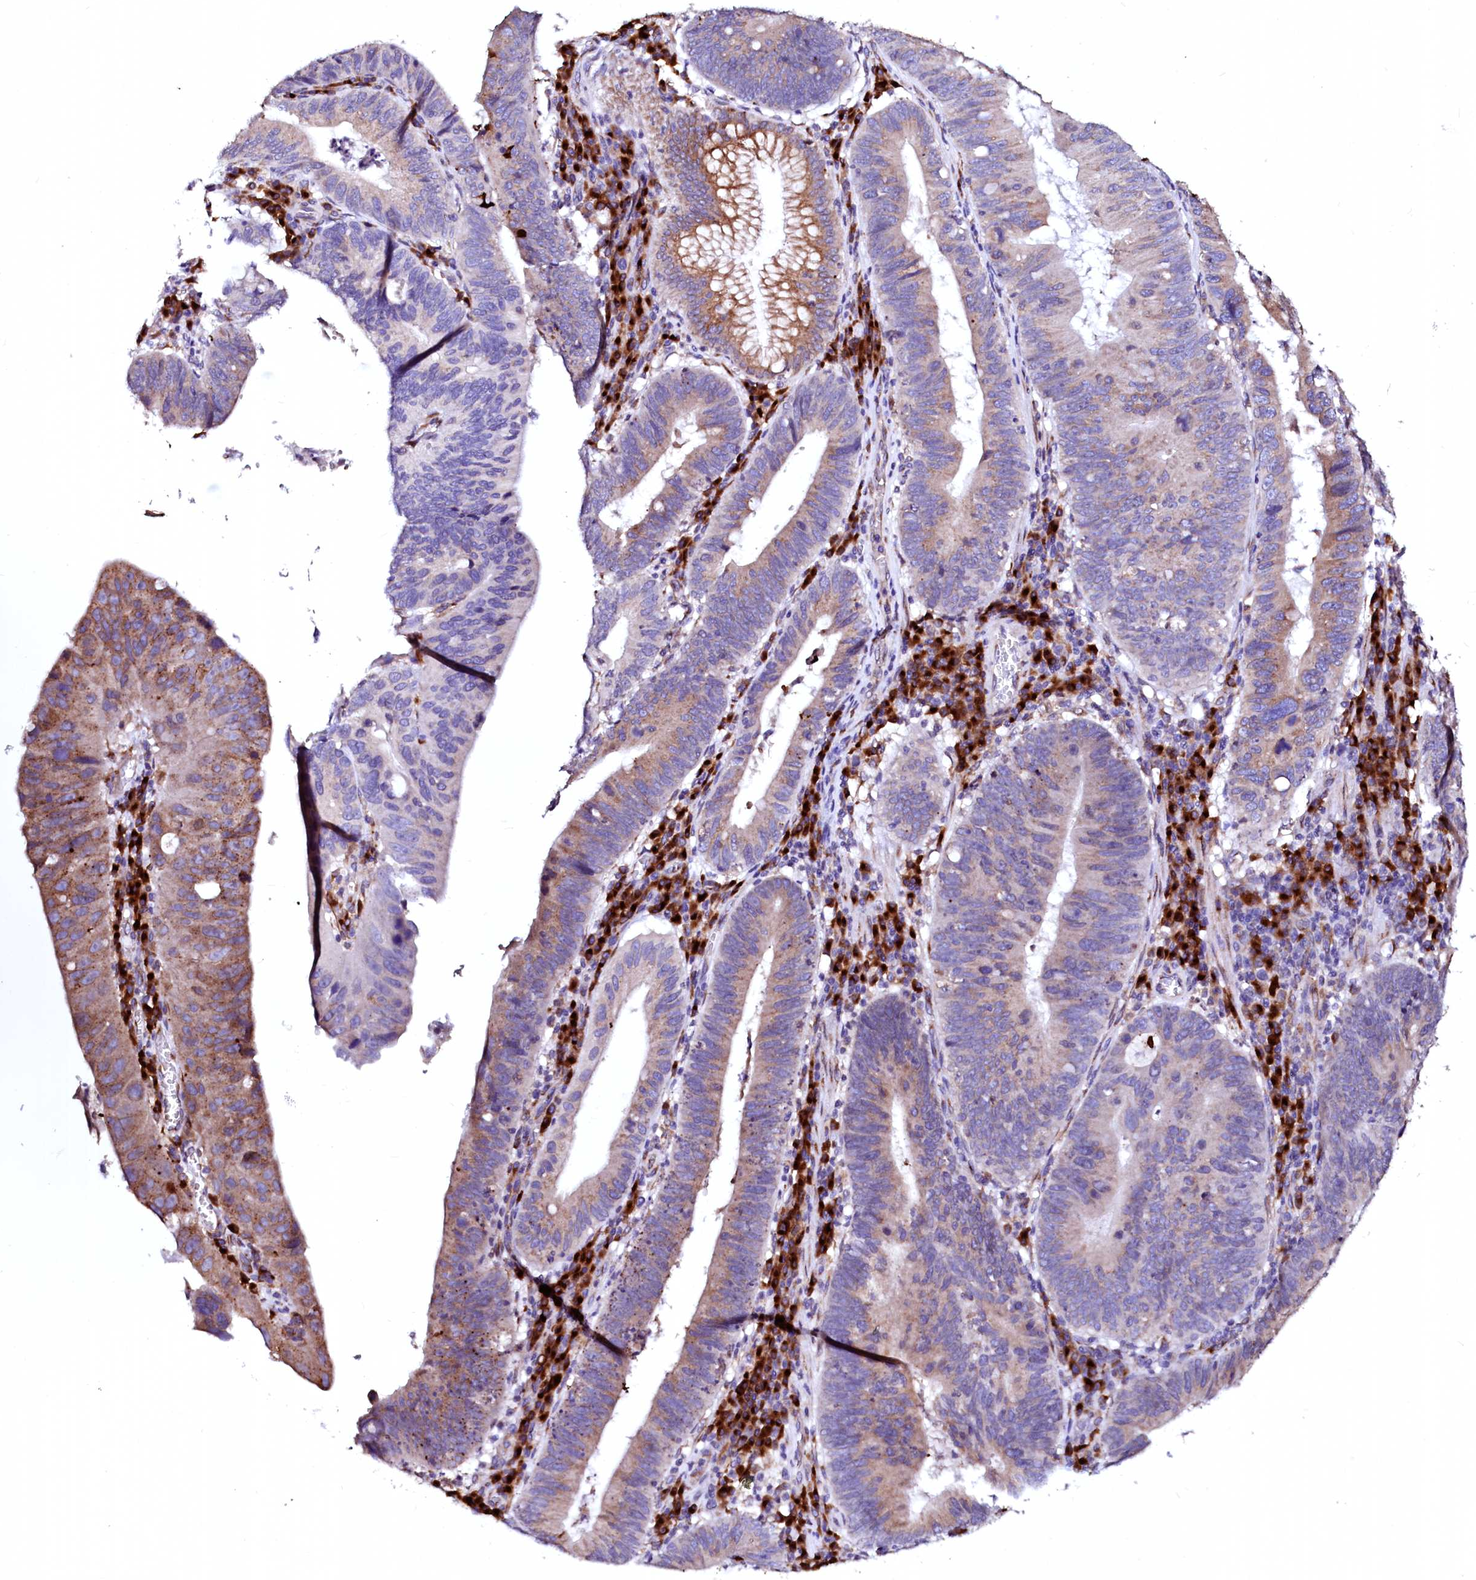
{"staining": {"intensity": "moderate", "quantity": "25%-75%", "location": "cytoplasmic/membranous"}, "tissue": "stomach cancer", "cell_type": "Tumor cells", "image_type": "cancer", "snomed": [{"axis": "morphology", "description": "Adenocarcinoma, NOS"}, {"axis": "topography", "description": "Stomach"}], "caption": "Stomach cancer stained with a brown dye shows moderate cytoplasmic/membranous positive expression in approximately 25%-75% of tumor cells.", "gene": "LMAN1", "patient": {"sex": "male", "age": 59}}